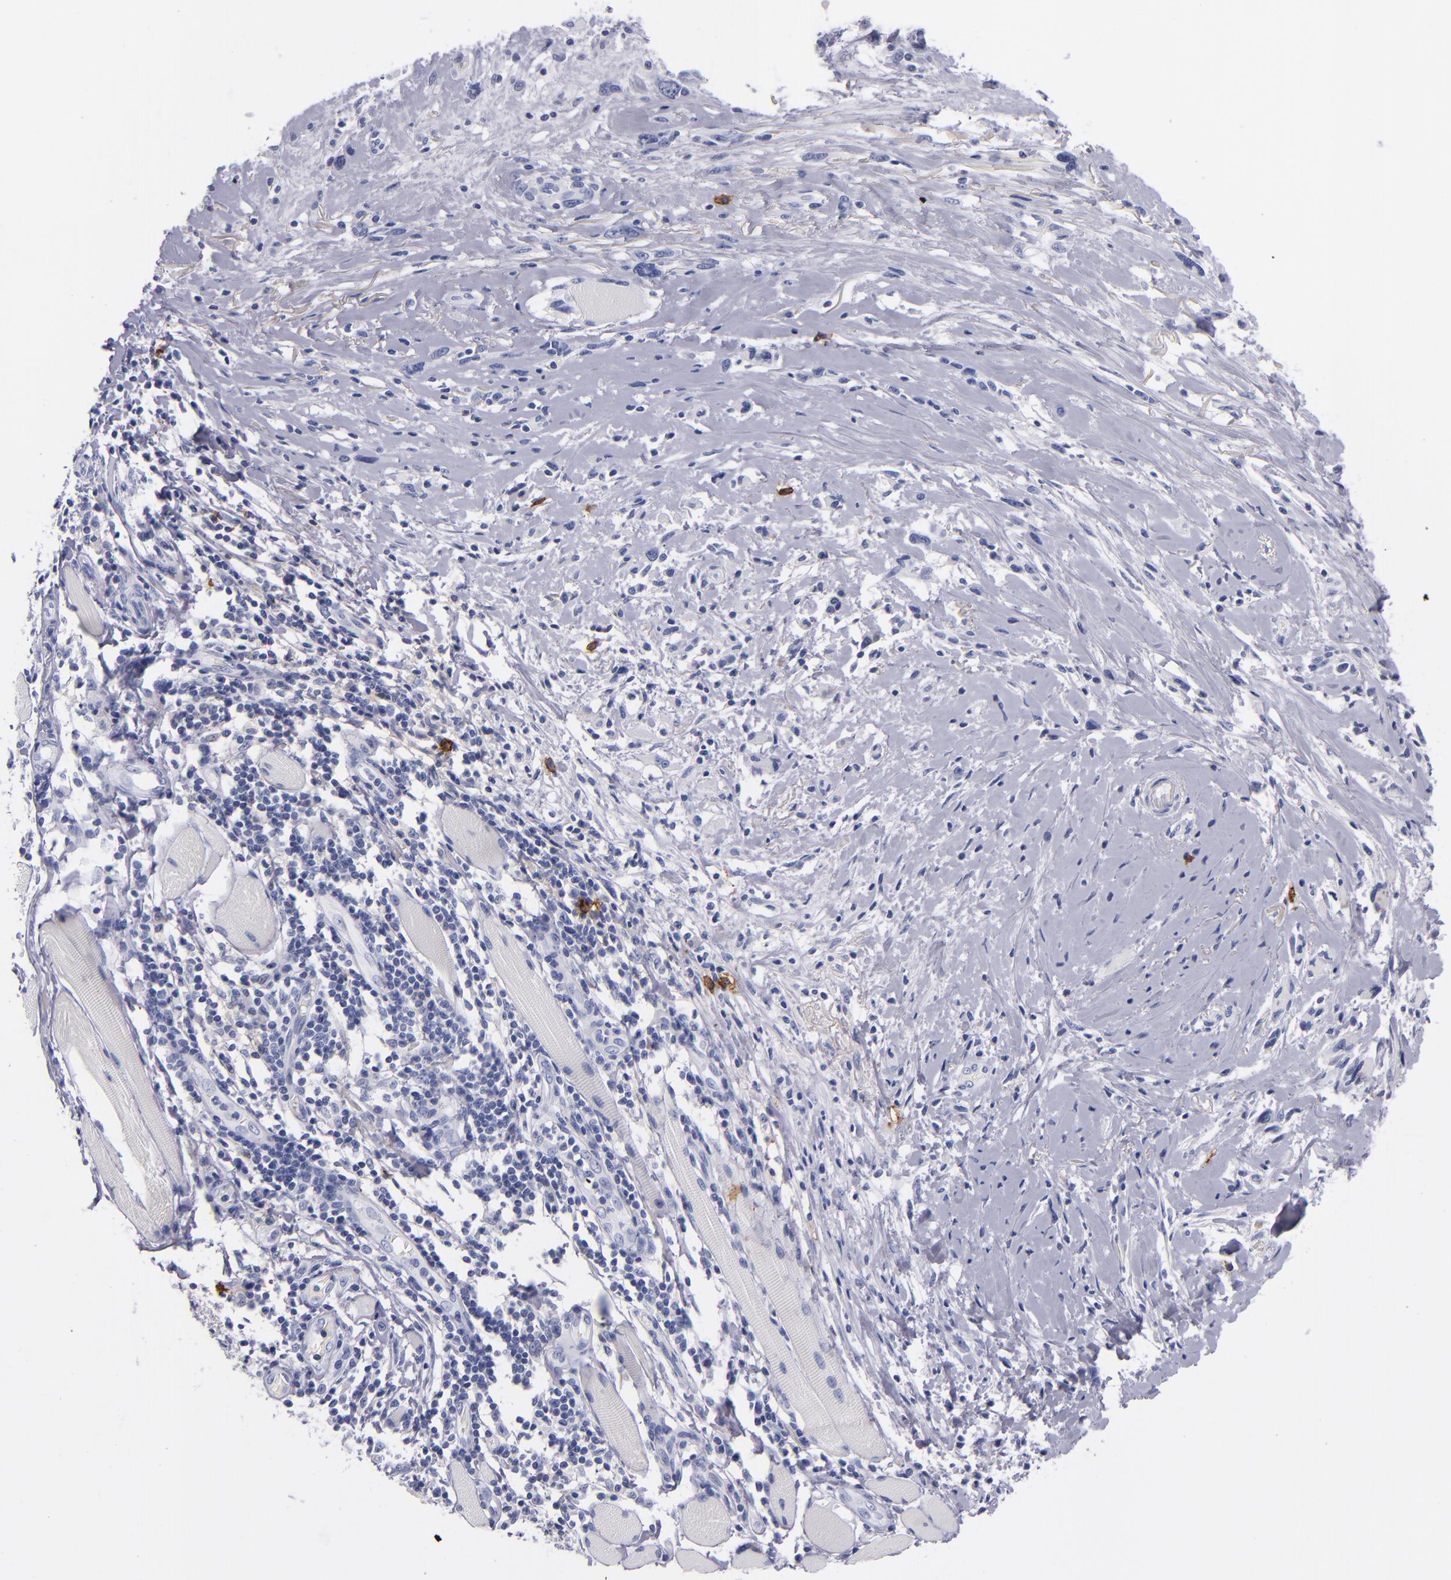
{"staining": {"intensity": "negative", "quantity": "none", "location": "none"}, "tissue": "melanoma", "cell_type": "Tumor cells", "image_type": "cancer", "snomed": [{"axis": "morphology", "description": "Malignant melanoma, NOS"}, {"axis": "topography", "description": "Skin"}], "caption": "Micrograph shows no significant protein expression in tumor cells of melanoma.", "gene": "CD38", "patient": {"sex": "male", "age": 91}}